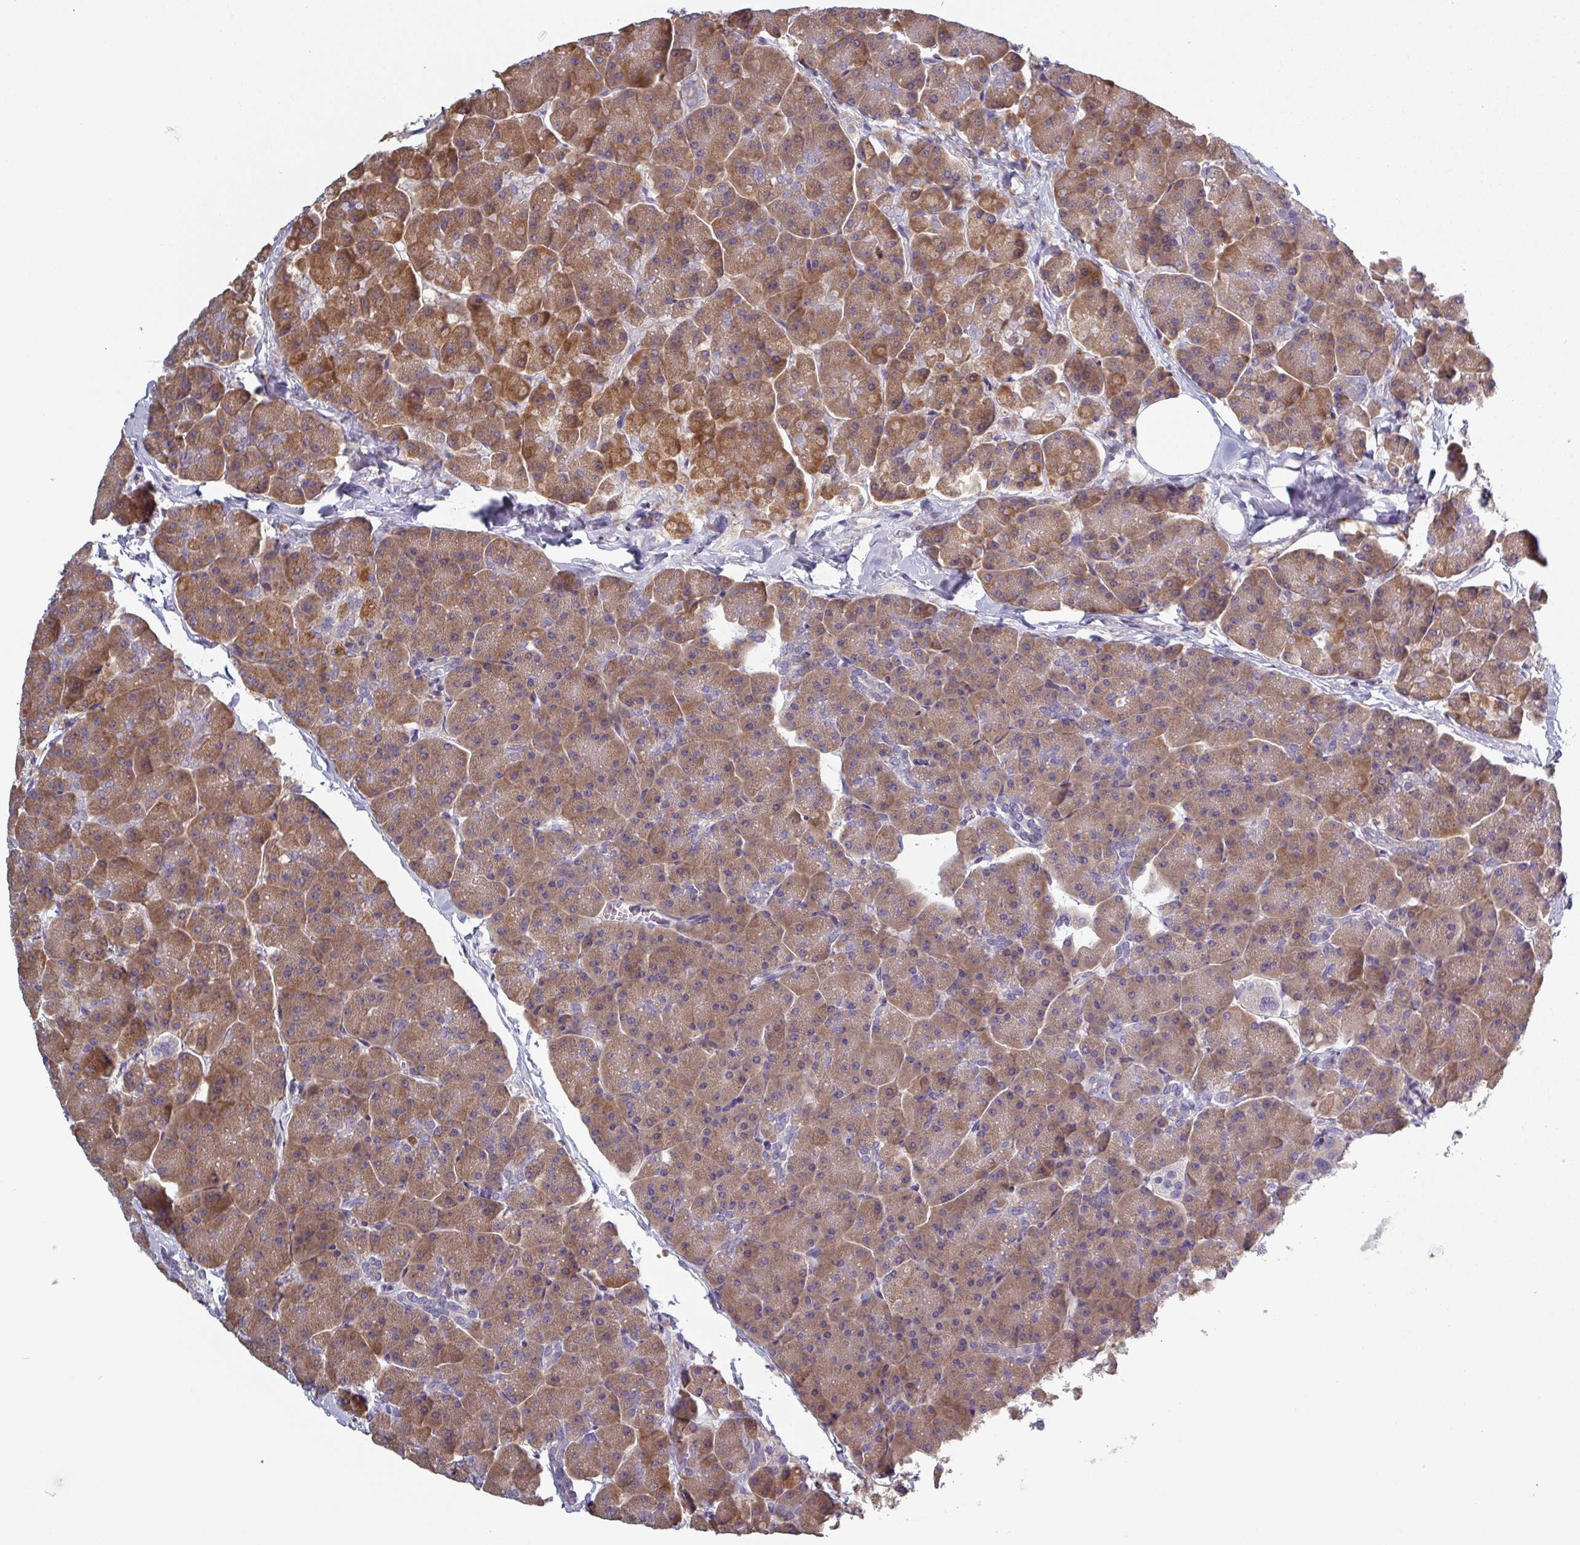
{"staining": {"intensity": "moderate", "quantity": ">75%", "location": "cytoplasmic/membranous"}, "tissue": "pancreas", "cell_type": "Exocrine glandular cells", "image_type": "normal", "snomed": [{"axis": "morphology", "description": "Normal tissue, NOS"}, {"axis": "topography", "description": "Pancreas"}, {"axis": "topography", "description": "Peripheral nerve tissue"}], "caption": "Immunohistochemical staining of normal human pancreas displays >75% levels of moderate cytoplasmic/membranous protein expression in about >75% of exocrine glandular cells.", "gene": "PRAMEF7", "patient": {"sex": "male", "age": 54}}